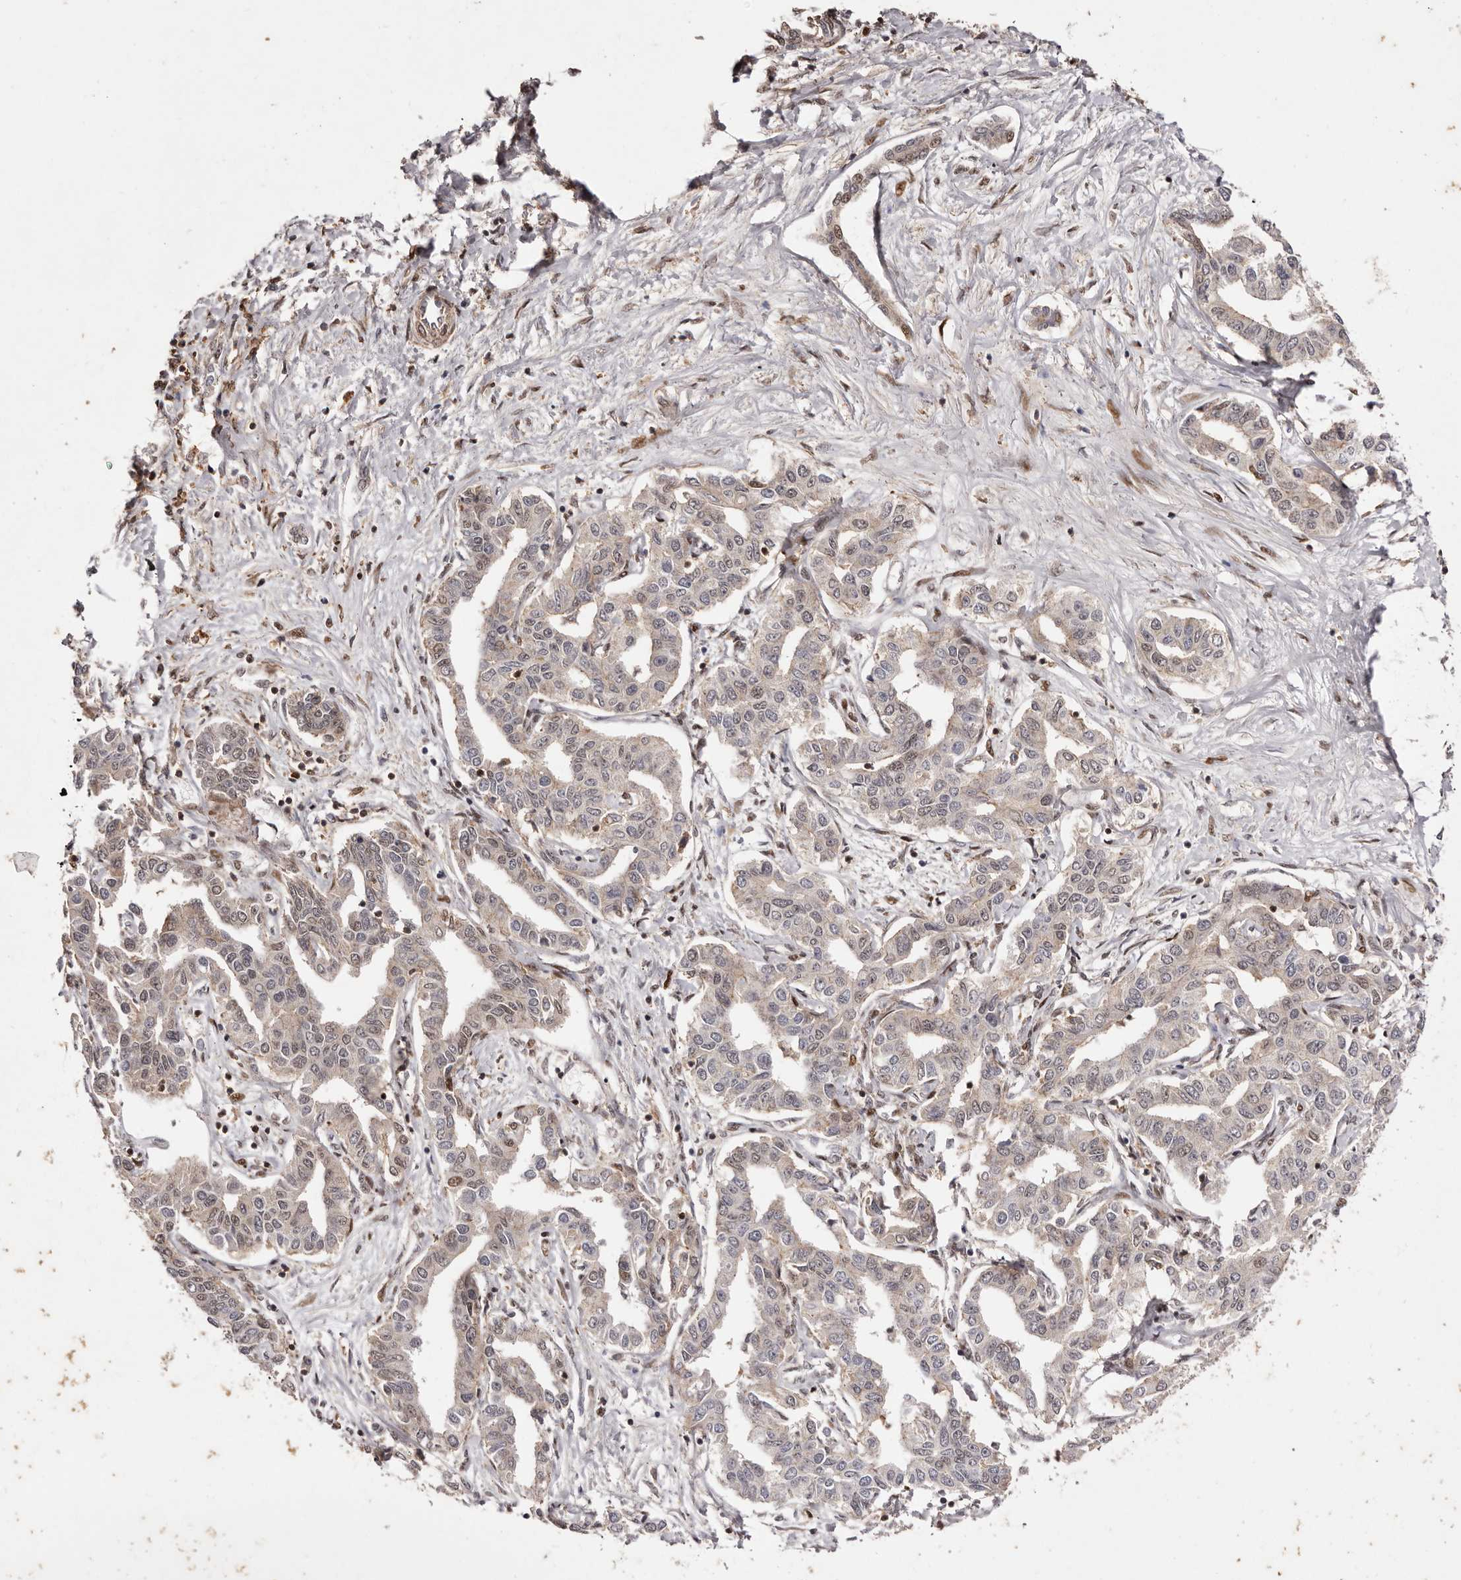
{"staining": {"intensity": "weak", "quantity": "25%-75%", "location": "cytoplasmic/membranous,nuclear"}, "tissue": "liver cancer", "cell_type": "Tumor cells", "image_type": "cancer", "snomed": [{"axis": "morphology", "description": "Cholangiocarcinoma"}, {"axis": "topography", "description": "Liver"}], "caption": "A high-resolution micrograph shows IHC staining of liver cancer, which exhibits weak cytoplasmic/membranous and nuclear staining in approximately 25%-75% of tumor cells.", "gene": "FBXO5", "patient": {"sex": "male", "age": 59}}